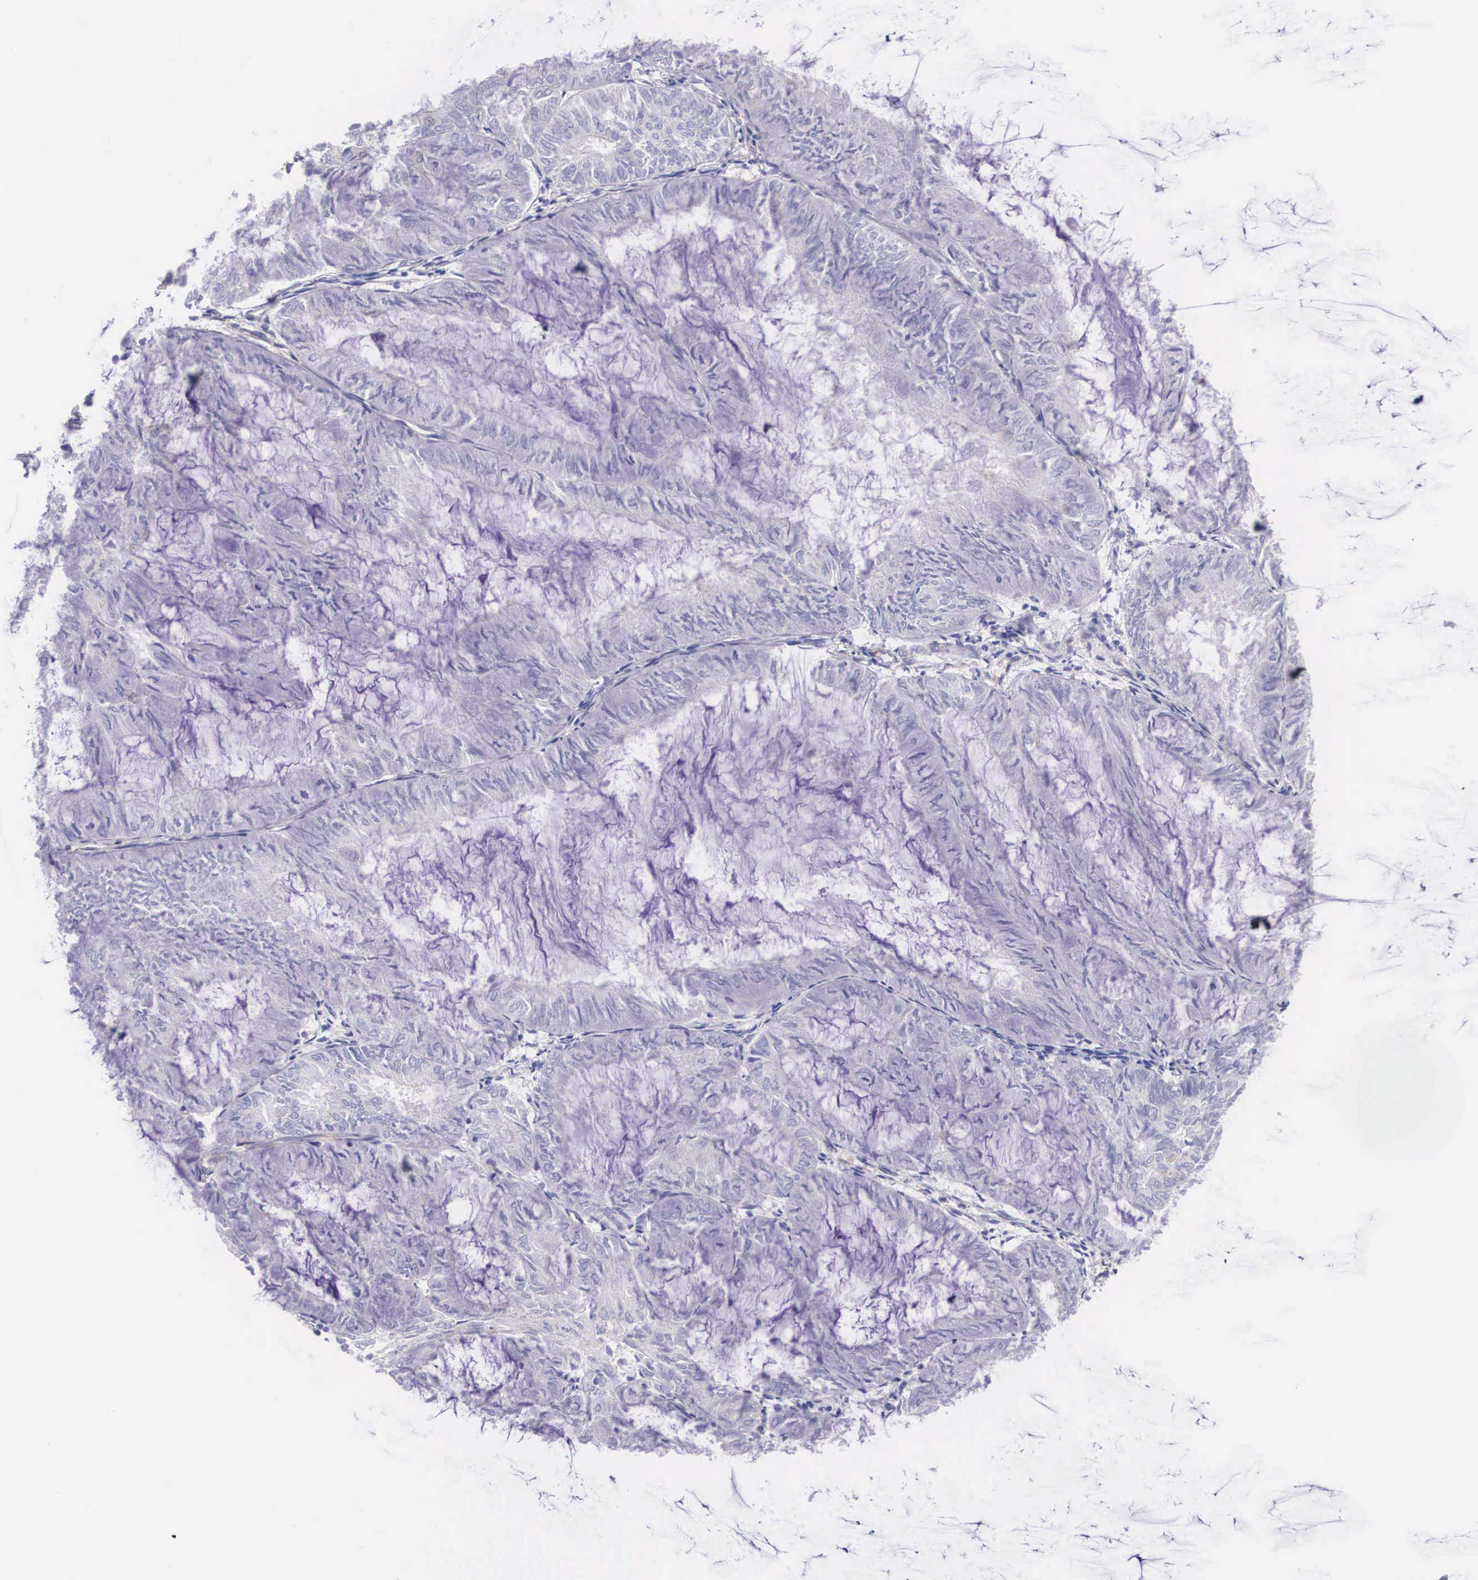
{"staining": {"intensity": "weak", "quantity": "25%-75%", "location": "cytoplasmic/membranous"}, "tissue": "endometrial cancer", "cell_type": "Tumor cells", "image_type": "cancer", "snomed": [{"axis": "morphology", "description": "Adenocarcinoma, NOS"}, {"axis": "topography", "description": "Endometrium"}], "caption": "Tumor cells exhibit low levels of weak cytoplasmic/membranous expression in about 25%-75% of cells in human endometrial cancer (adenocarcinoma). Ihc stains the protein in brown and the nuclei are stained blue.", "gene": "BCAR1", "patient": {"sex": "female", "age": 59}}